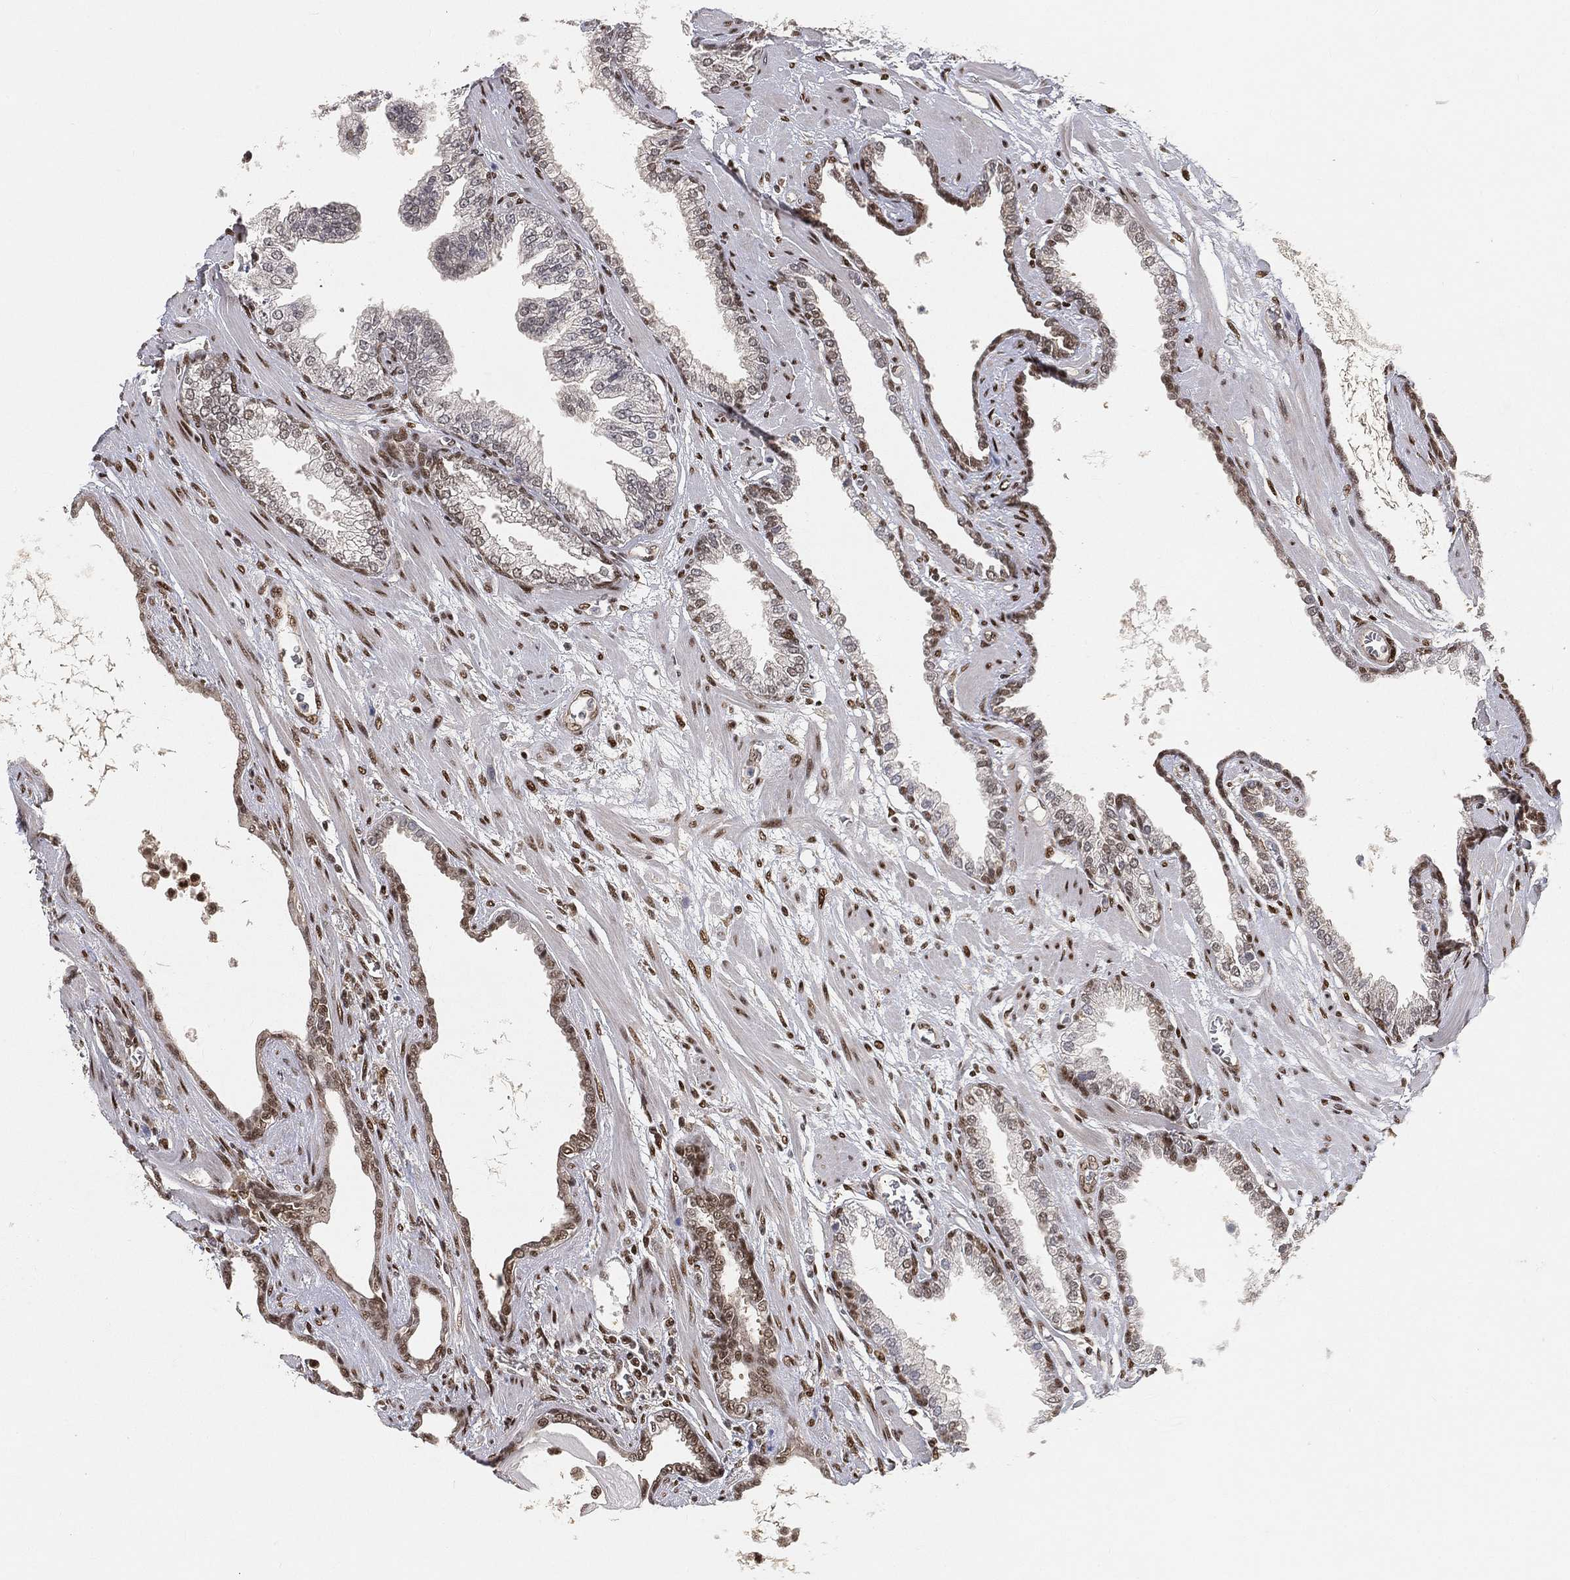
{"staining": {"intensity": "moderate", "quantity": "25%-75%", "location": "cytoplasmic/membranous,nuclear"}, "tissue": "prostate cancer", "cell_type": "Tumor cells", "image_type": "cancer", "snomed": [{"axis": "morphology", "description": "Adenocarcinoma, Low grade"}, {"axis": "topography", "description": "Prostate"}], "caption": "Human prostate cancer stained with a protein marker reveals moderate staining in tumor cells.", "gene": "CRTC3", "patient": {"sex": "male", "age": 69}}